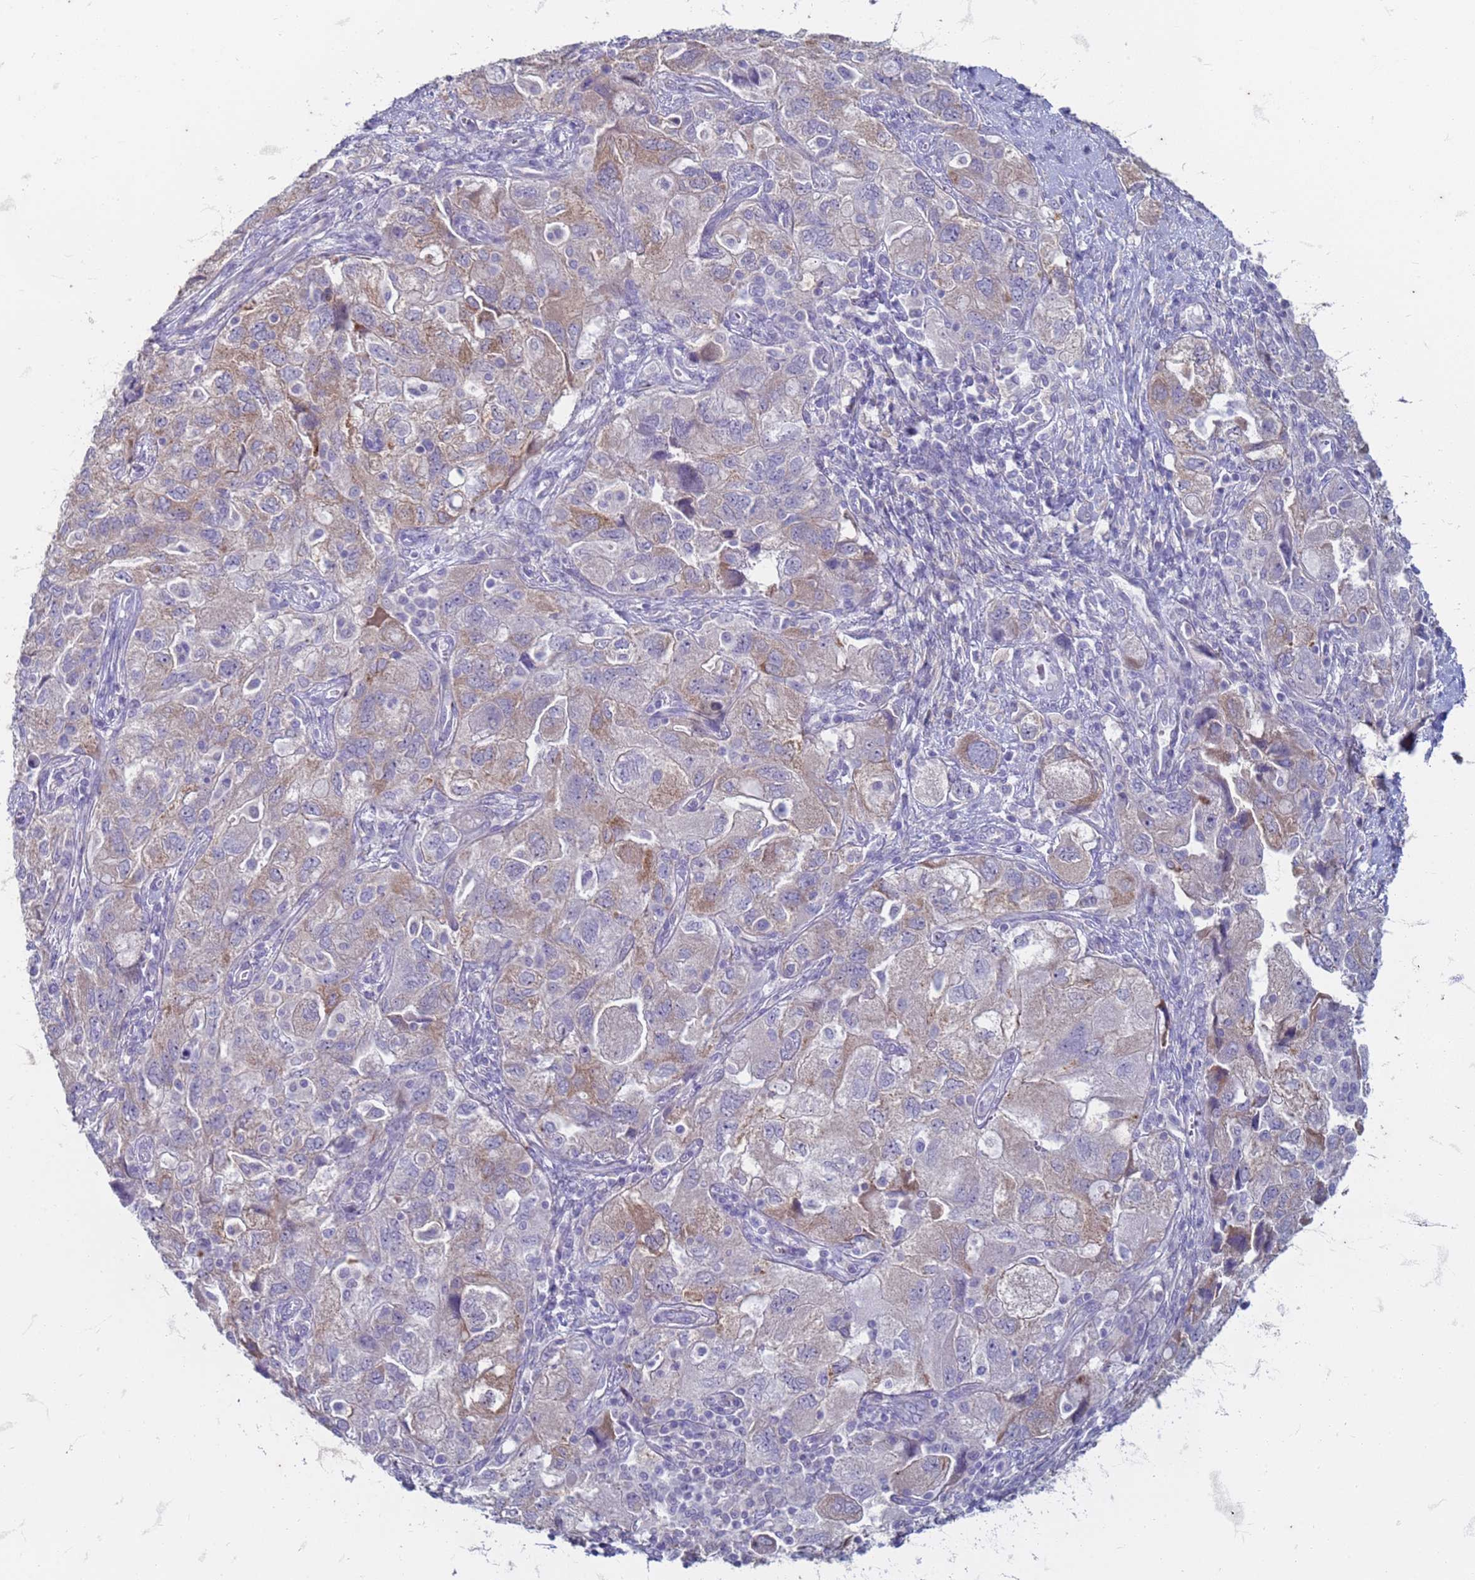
{"staining": {"intensity": "moderate", "quantity": "<25%", "location": "cytoplasmic/membranous"}, "tissue": "ovarian cancer", "cell_type": "Tumor cells", "image_type": "cancer", "snomed": [{"axis": "morphology", "description": "Carcinoma, NOS"}, {"axis": "morphology", "description": "Cystadenocarcinoma, serous, NOS"}, {"axis": "topography", "description": "Ovary"}], "caption": "Ovarian cancer (carcinoma) stained with a protein marker demonstrates moderate staining in tumor cells.", "gene": "SUCO", "patient": {"sex": "female", "age": 69}}